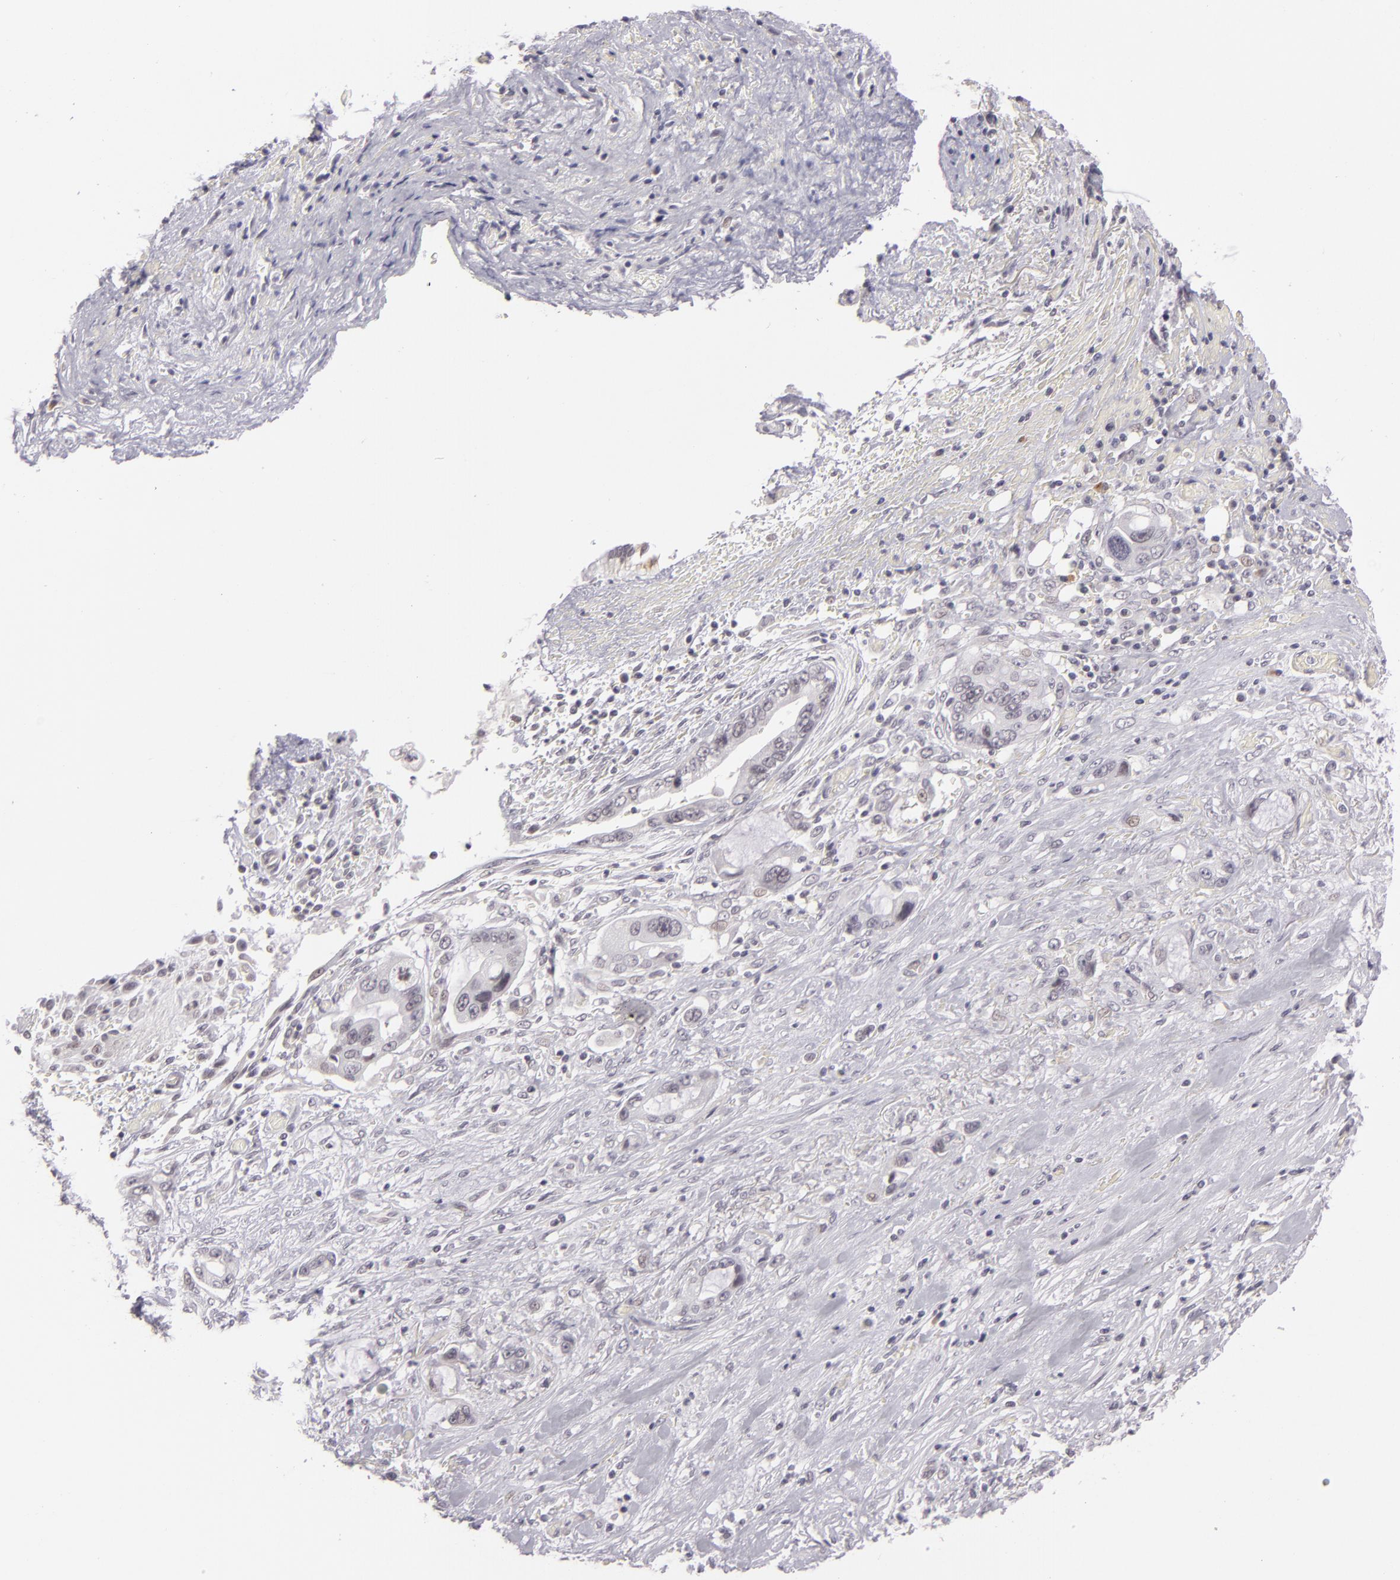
{"staining": {"intensity": "negative", "quantity": "none", "location": "none"}, "tissue": "pancreatic cancer", "cell_type": "Tumor cells", "image_type": "cancer", "snomed": [{"axis": "morphology", "description": "Adenocarcinoma, NOS"}, {"axis": "topography", "description": "Pancreas"}, {"axis": "topography", "description": "Stomach, upper"}], "caption": "High power microscopy image of an immunohistochemistry (IHC) photomicrograph of pancreatic cancer (adenocarcinoma), revealing no significant staining in tumor cells. (DAB (3,3'-diaminobenzidine) immunohistochemistry (IHC), high magnification).", "gene": "ZNF205", "patient": {"sex": "male", "age": 77}}